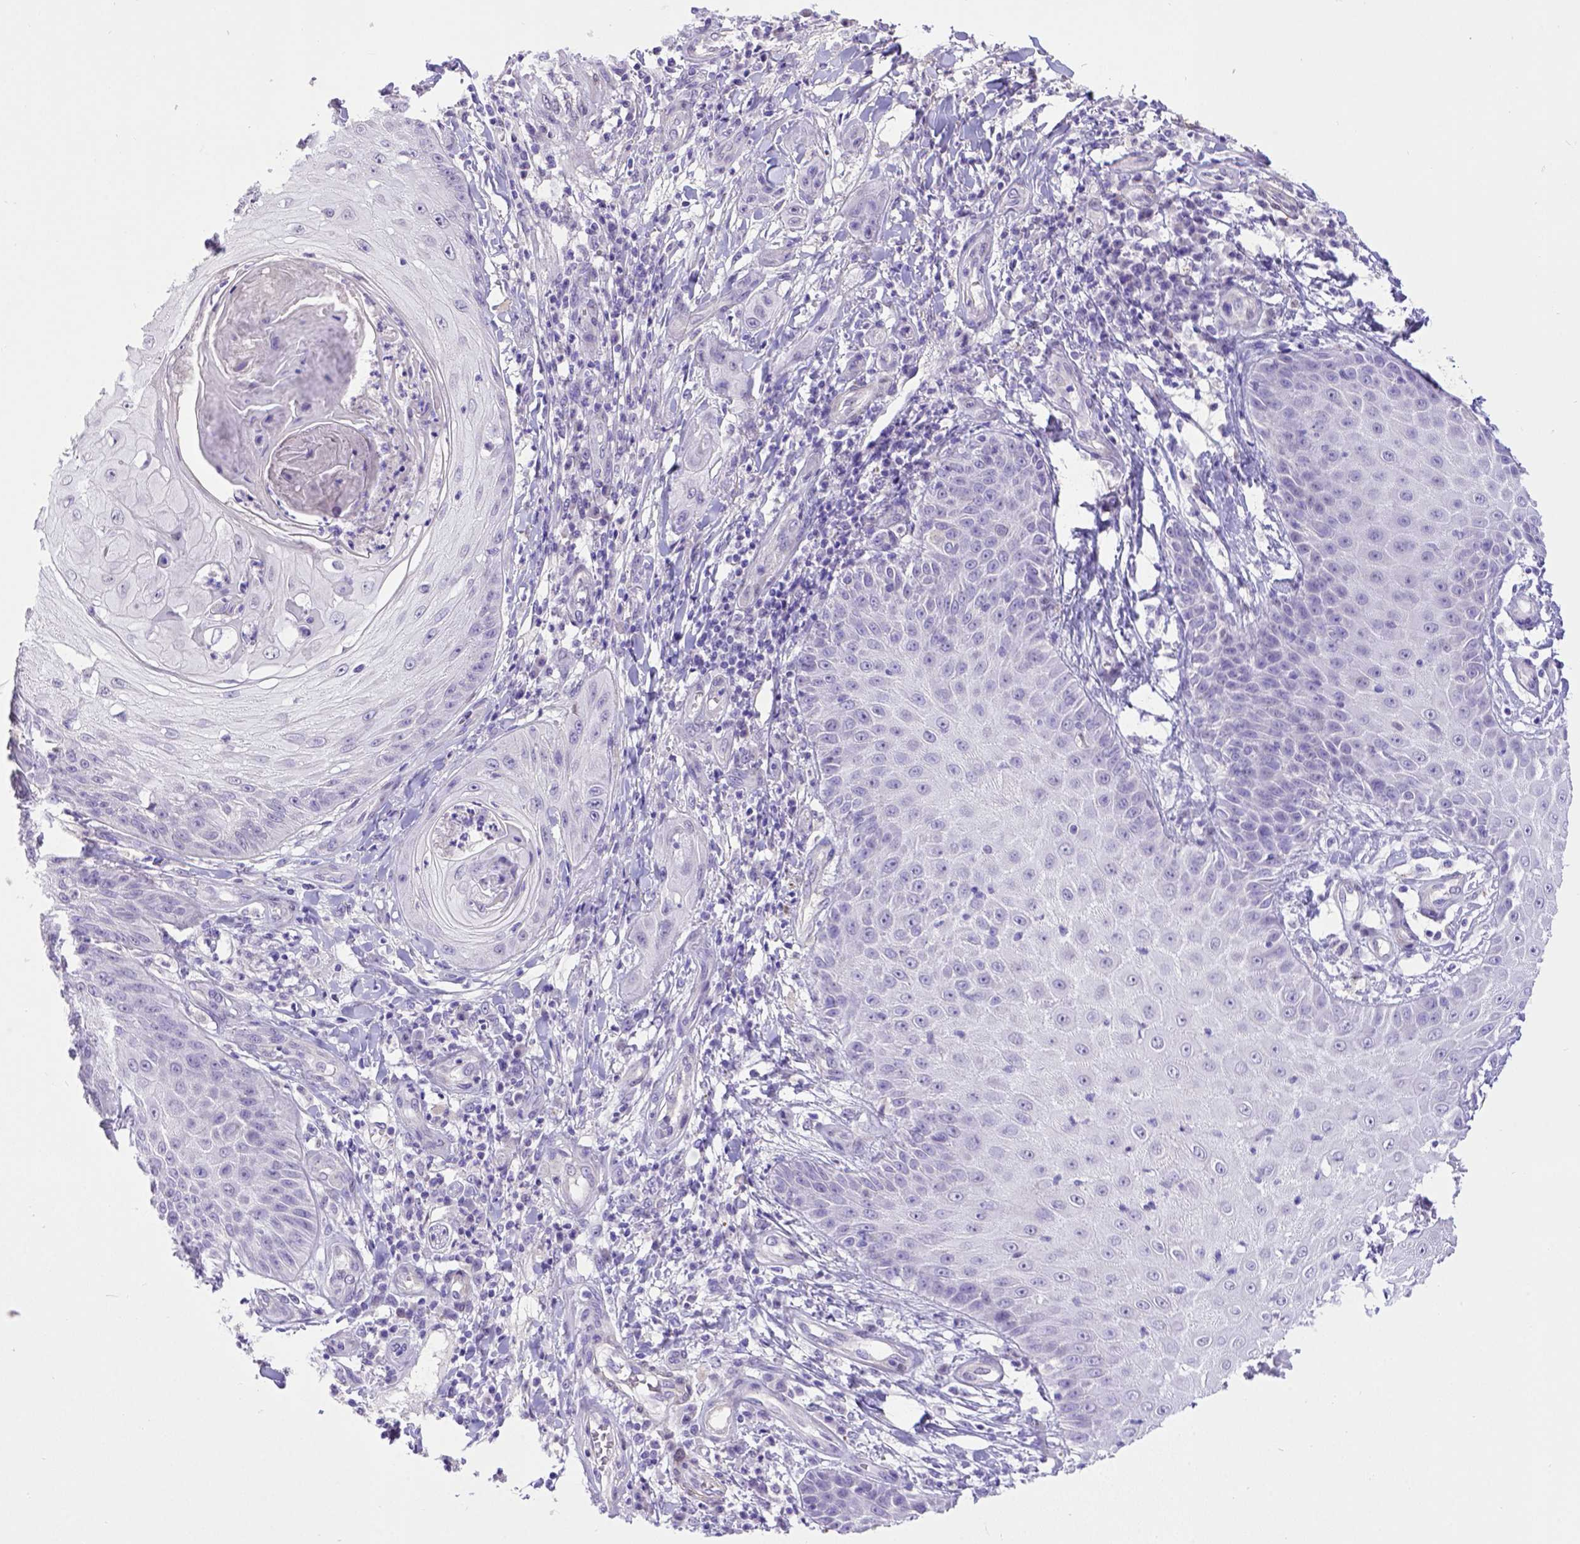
{"staining": {"intensity": "negative", "quantity": "none", "location": "none"}, "tissue": "skin cancer", "cell_type": "Tumor cells", "image_type": "cancer", "snomed": [{"axis": "morphology", "description": "Squamous cell carcinoma, NOS"}, {"axis": "topography", "description": "Skin"}], "caption": "IHC of human squamous cell carcinoma (skin) displays no expression in tumor cells.", "gene": "BTN1A1", "patient": {"sex": "male", "age": 70}}